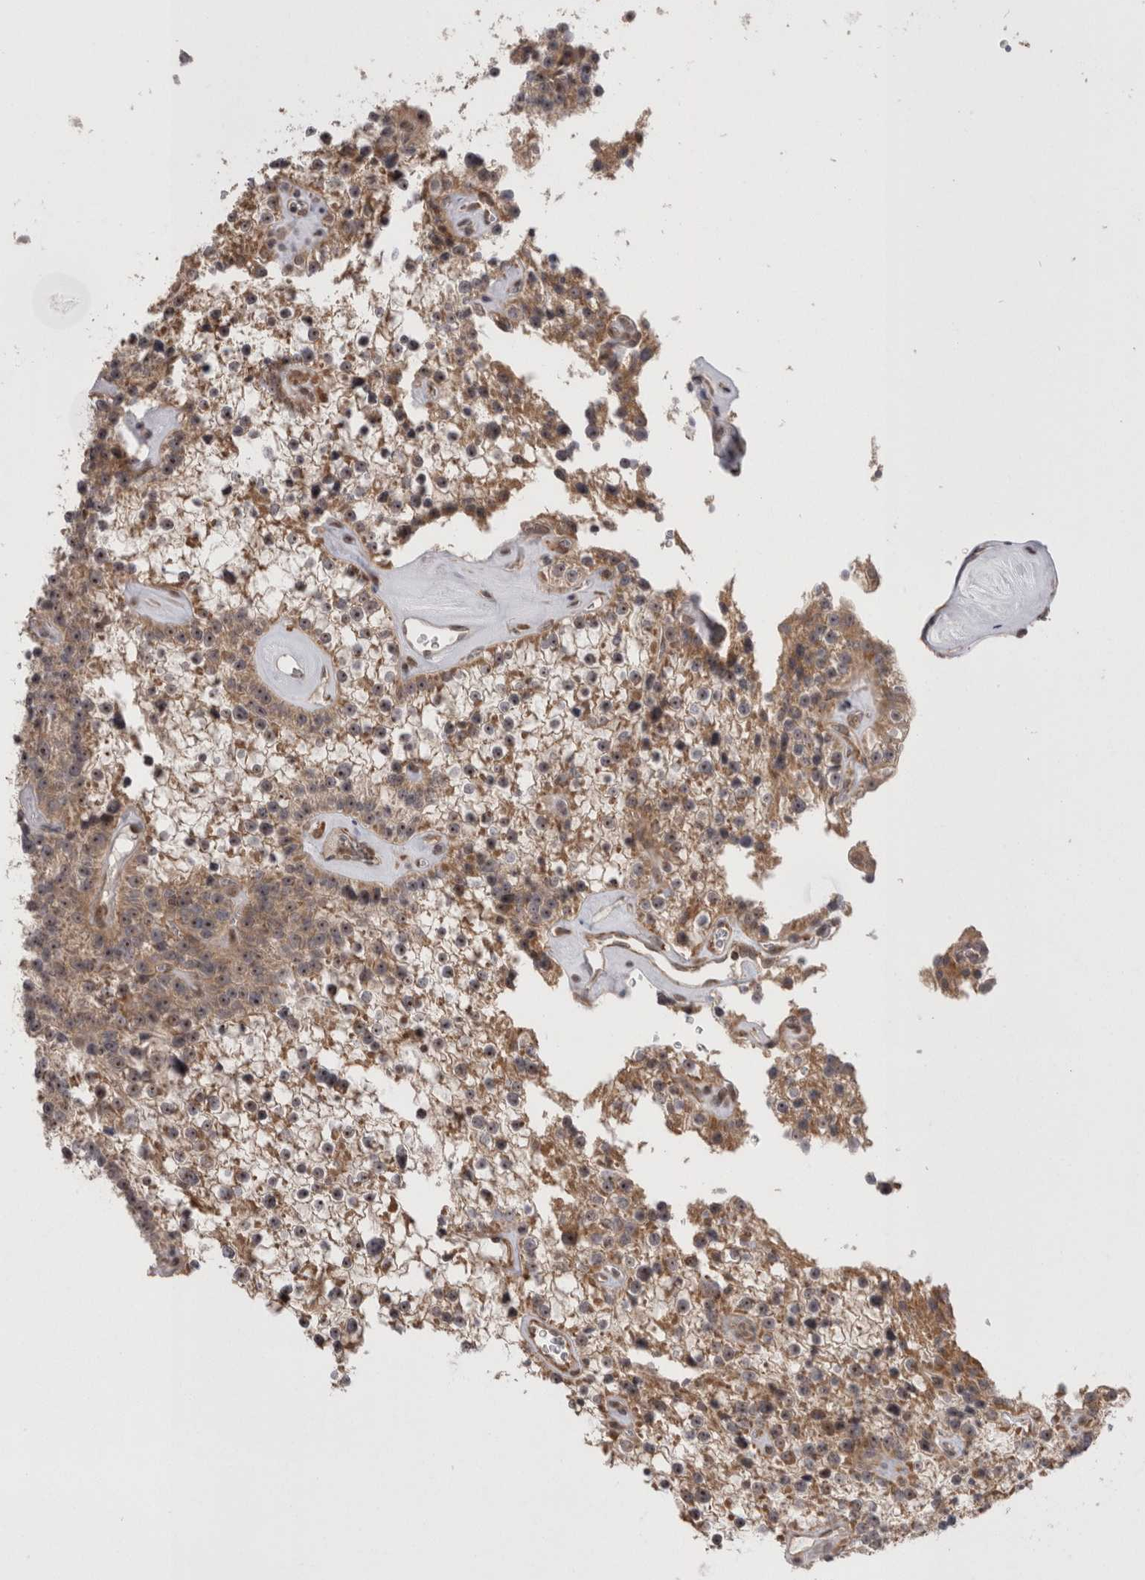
{"staining": {"intensity": "moderate", "quantity": "25%-75%", "location": "cytoplasmic/membranous,nuclear"}, "tissue": "parathyroid gland", "cell_type": "Glandular cells", "image_type": "normal", "snomed": [{"axis": "morphology", "description": "Normal tissue, NOS"}, {"axis": "topography", "description": "Parathyroid gland"}], "caption": "Moderate cytoplasmic/membranous,nuclear protein expression is identified in about 25%-75% of glandular cells in parathyroid gland.", "gene": "EXOSC4", "patient": {"sex": "female", "age": 64}}